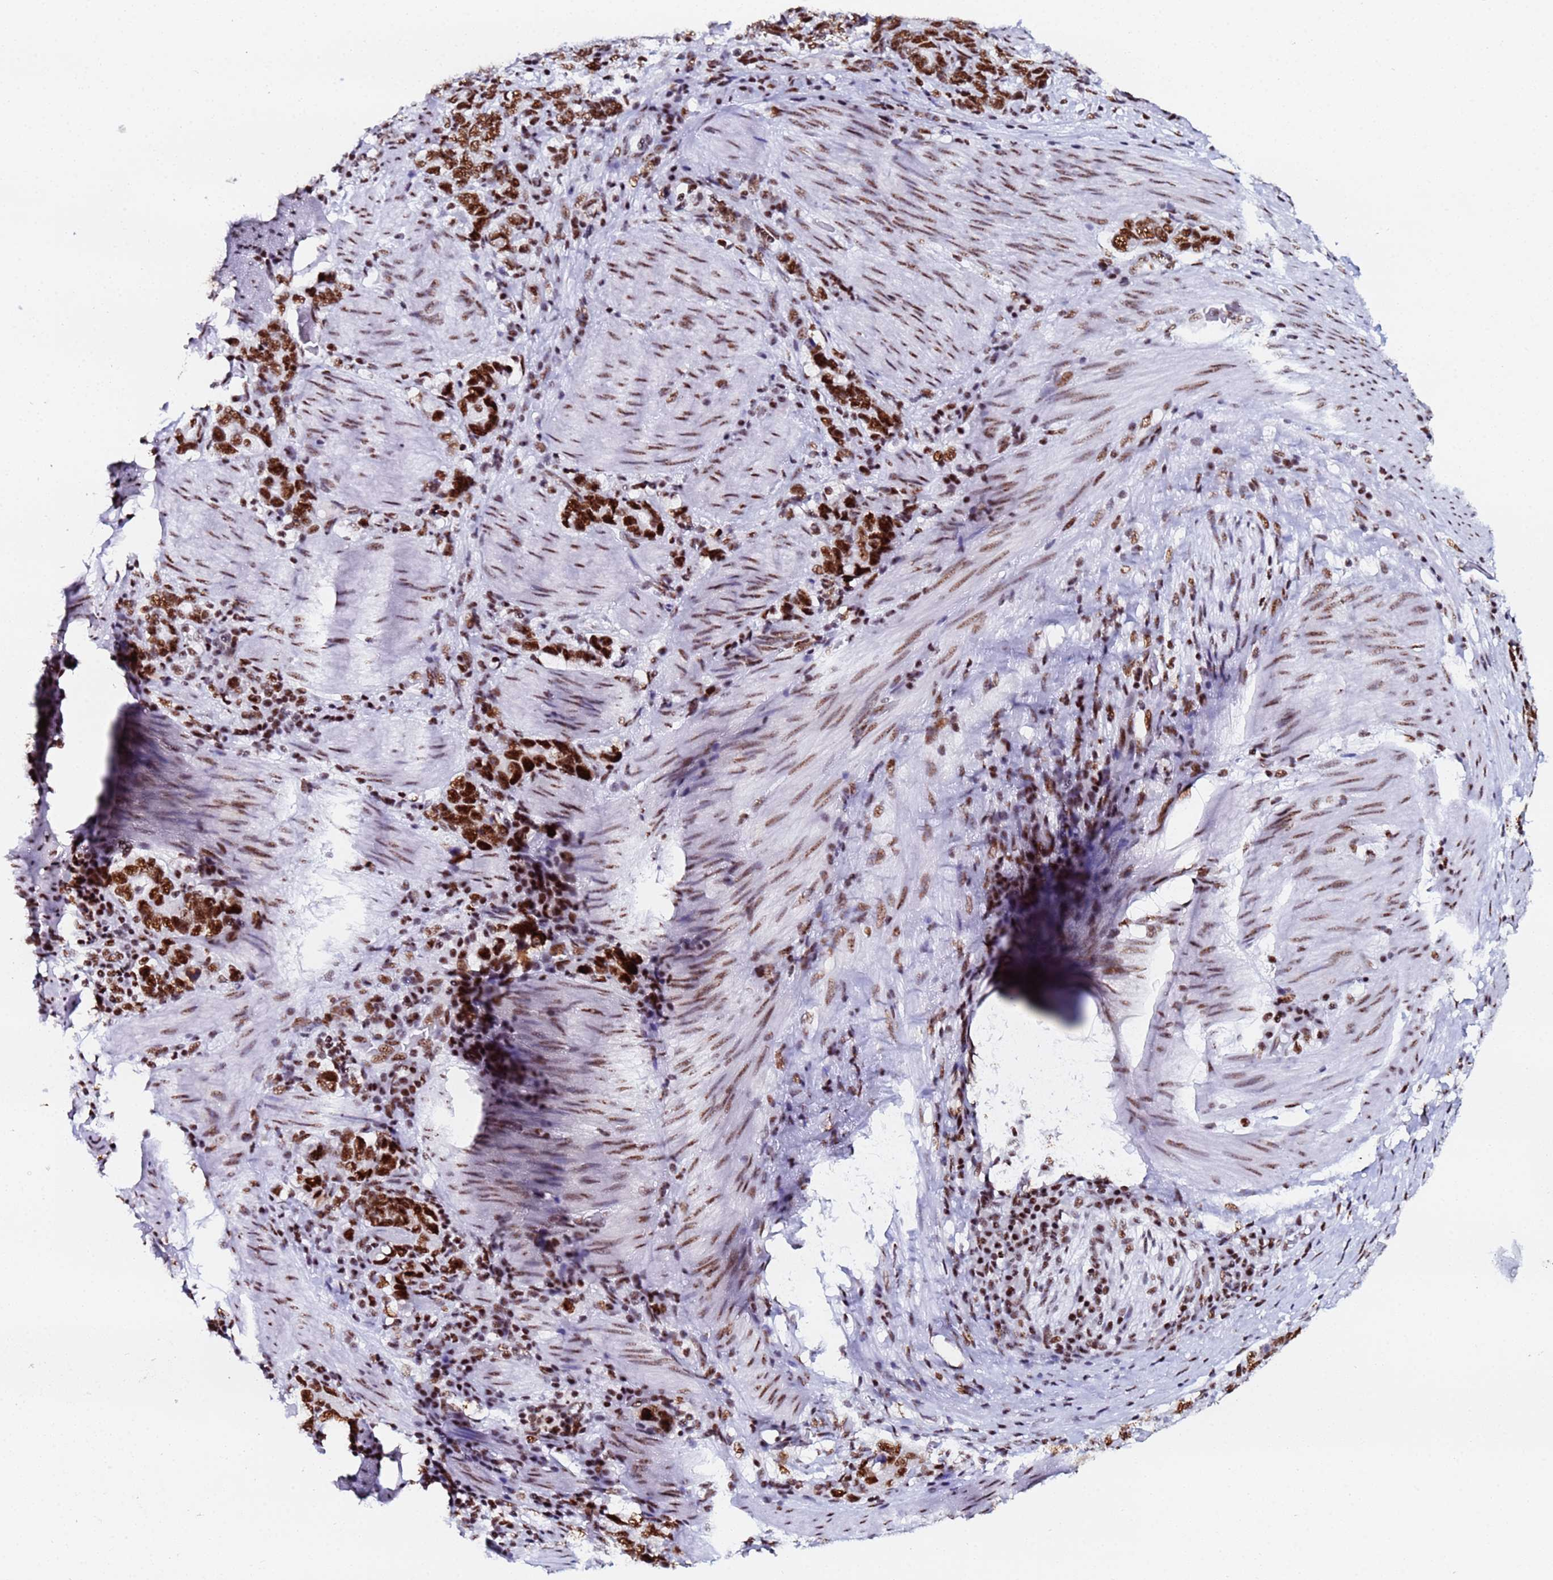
{"staining": {"intensity": "strong", "quantity": ">75%", "location": "nuclear"}, "tissue": "stomach cancer", "cell_type": "Tumor cells", "image_type": "cancer", "snomed": [{"axis": "morphology", "description": "Adenocarcinoma, NOS"}, {"axis": "topography", "description": "Stomach, upper"}, {"axis": "topography", "description": "Stomach"}], "caption": "IHC of human adenocarcinoma (stomach) exhibits high levels of strong nuclear expression in approximately >75% of tumor cells.", "gene": "SNRPA1", "patient": {"sex": "male", "age": 62}}